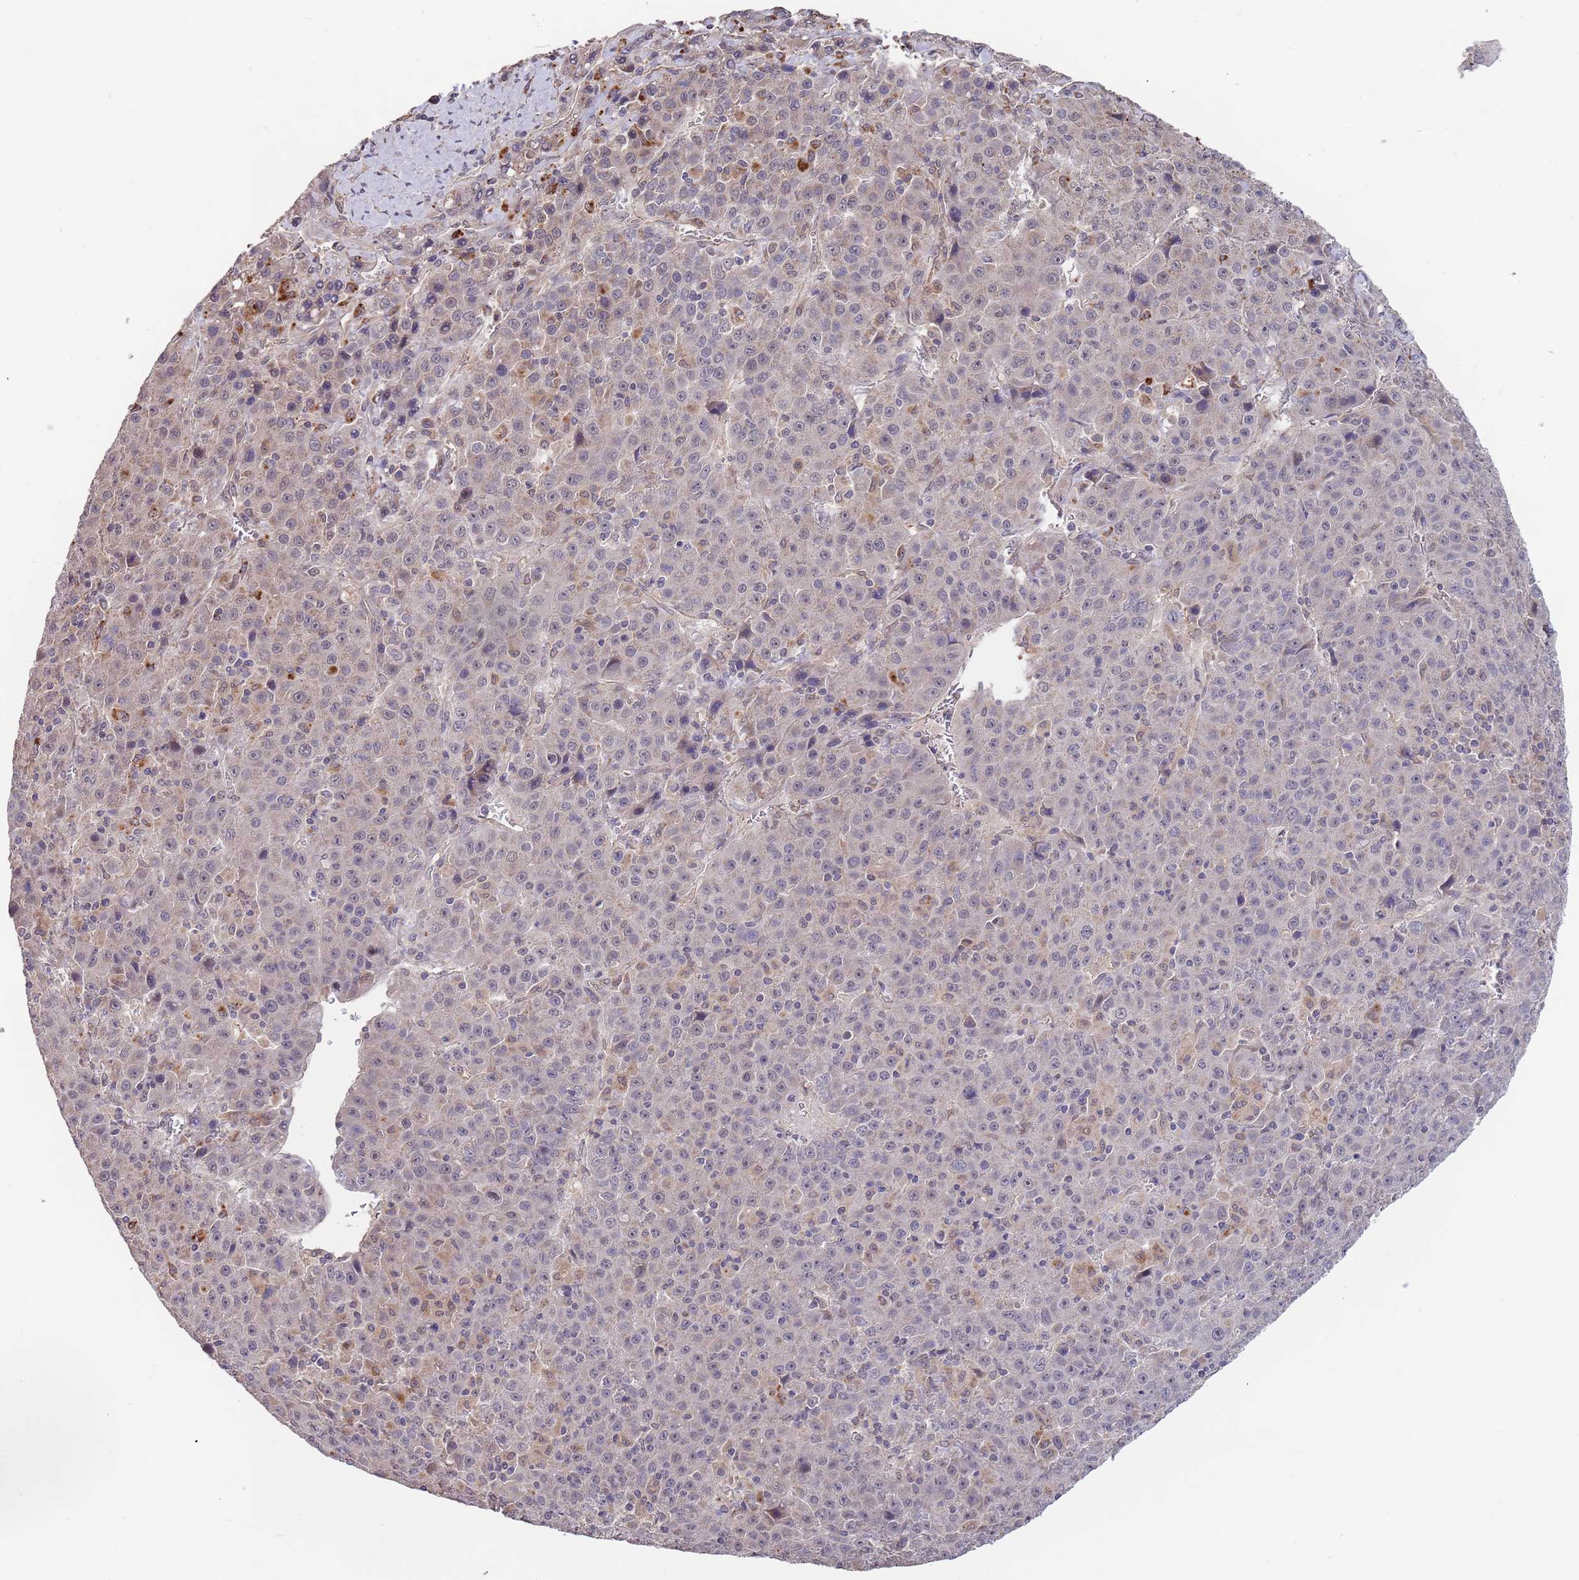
{"staining": {"intensity": "negative", "quantity": "none", "location": "none"}, "tissue": "liver cancer", "cell_type": "Tumor cells", "image_type": "cancer", "snomed": [{"axis": "morphology", "description": "Carcinoma, Hepatocellular, NOS"}, {"axis": "topography", "description": "Liver"}], "caption": "IHC of liver hepatocellular carcinoma exhibits no expression in tumor cells.", "gene": "TMEM64", "patient": {"sex": "female", "age": 53}}